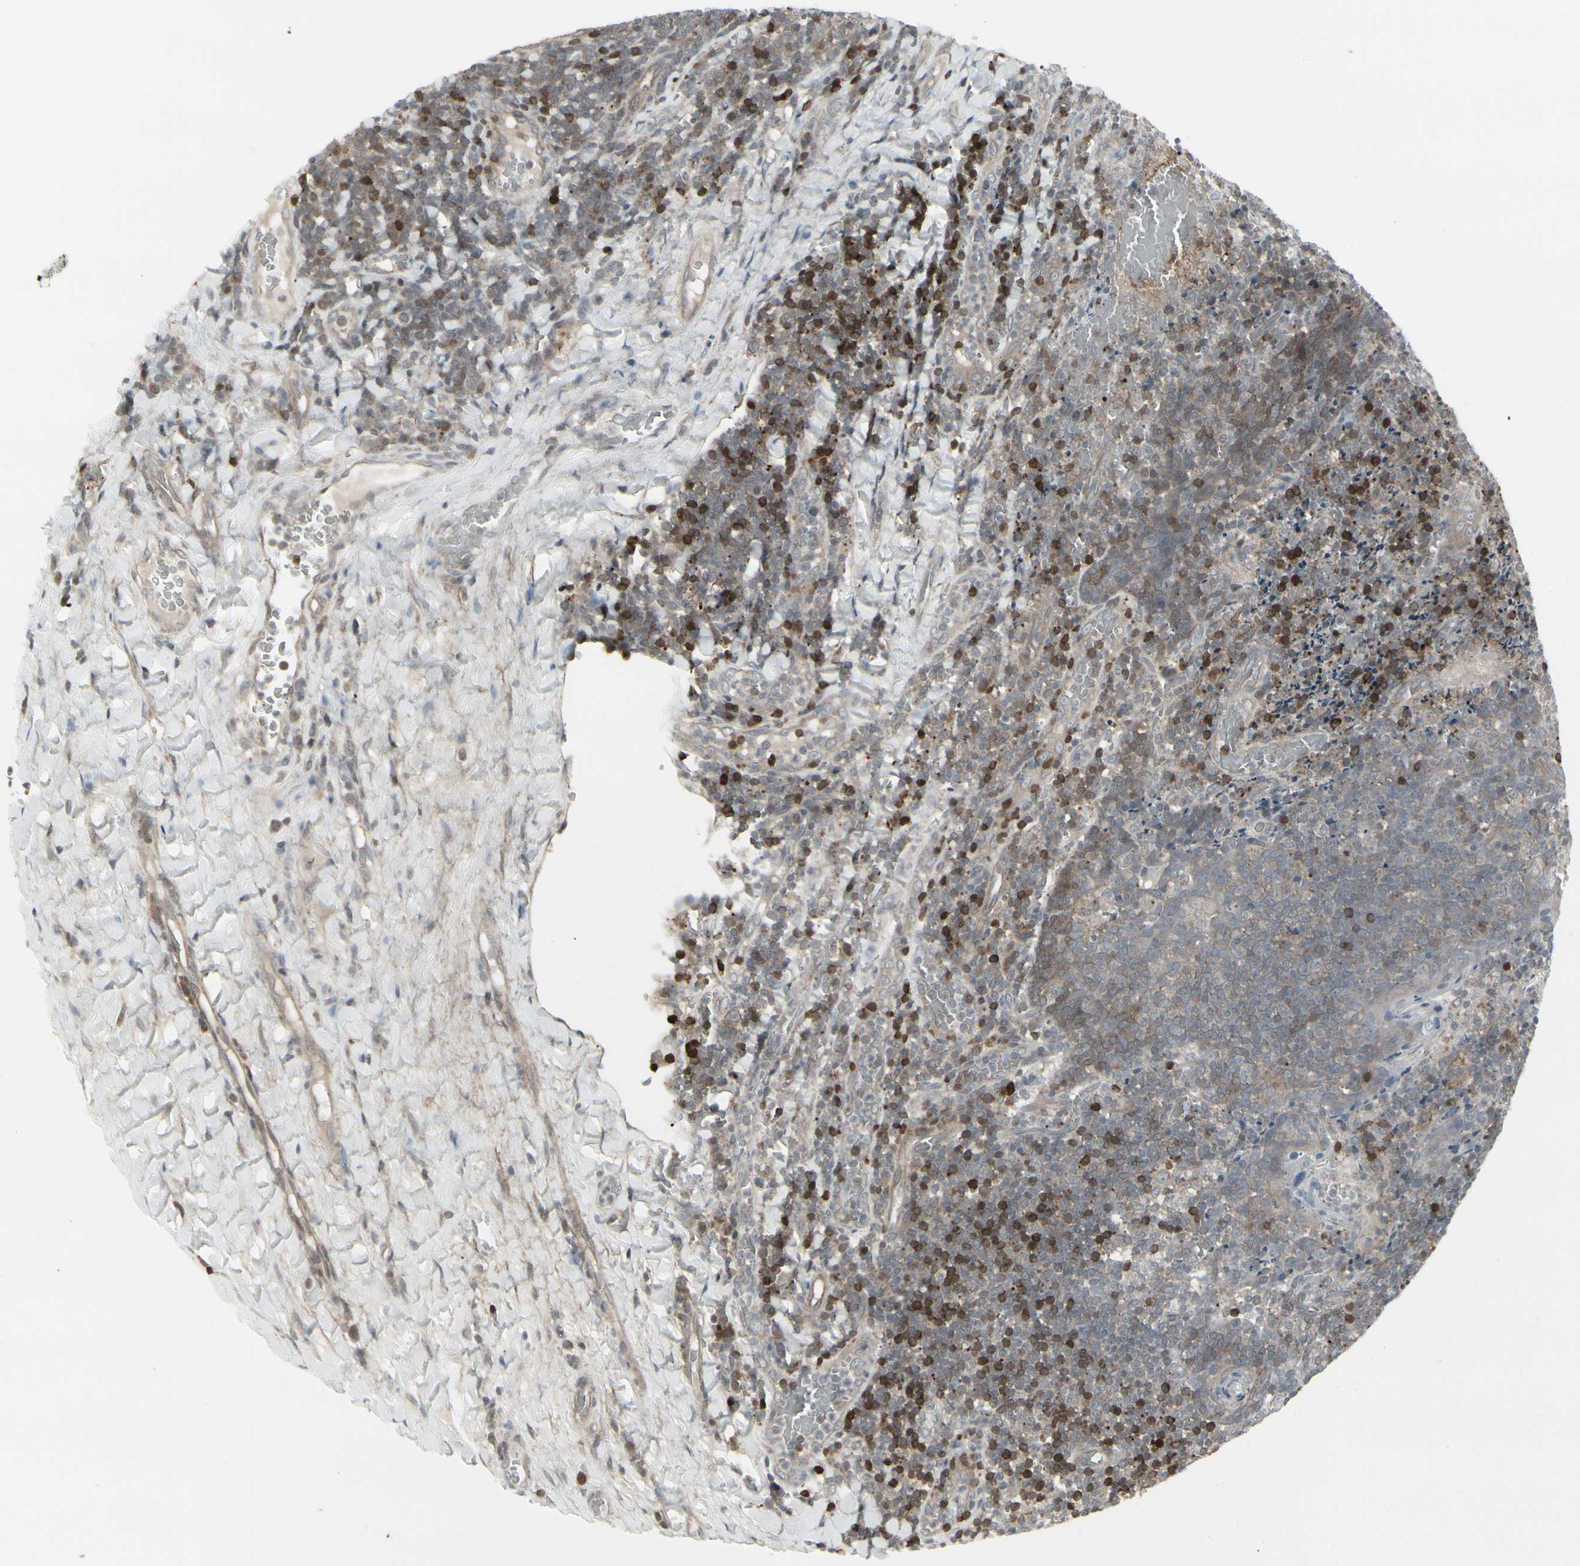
{"staining": {"intensity": "strong", "quantity": "<25%", "location": "cytoplasmic/membranous"}, "tissue": "tonsil", "cell_type": "Germinal center cells", "image_type": "normal", "snomed": [{"axis": "morphology", "description": "Normal tissue, NOS"}, {"axis": "topography", "description": "Tonsil"}], "caption": "IHC histopathology image of unremarkable tonsil: tonsil stained using immunohistochemistry shows medium levels of strong protein expression localized specifically in the cytoplasmic/membranous of germinal center cells, appearing as a cytoplasmic/membranous brown color.", "gene": "IGFBP6", "patient": {"sex": "male", "age": 17}}